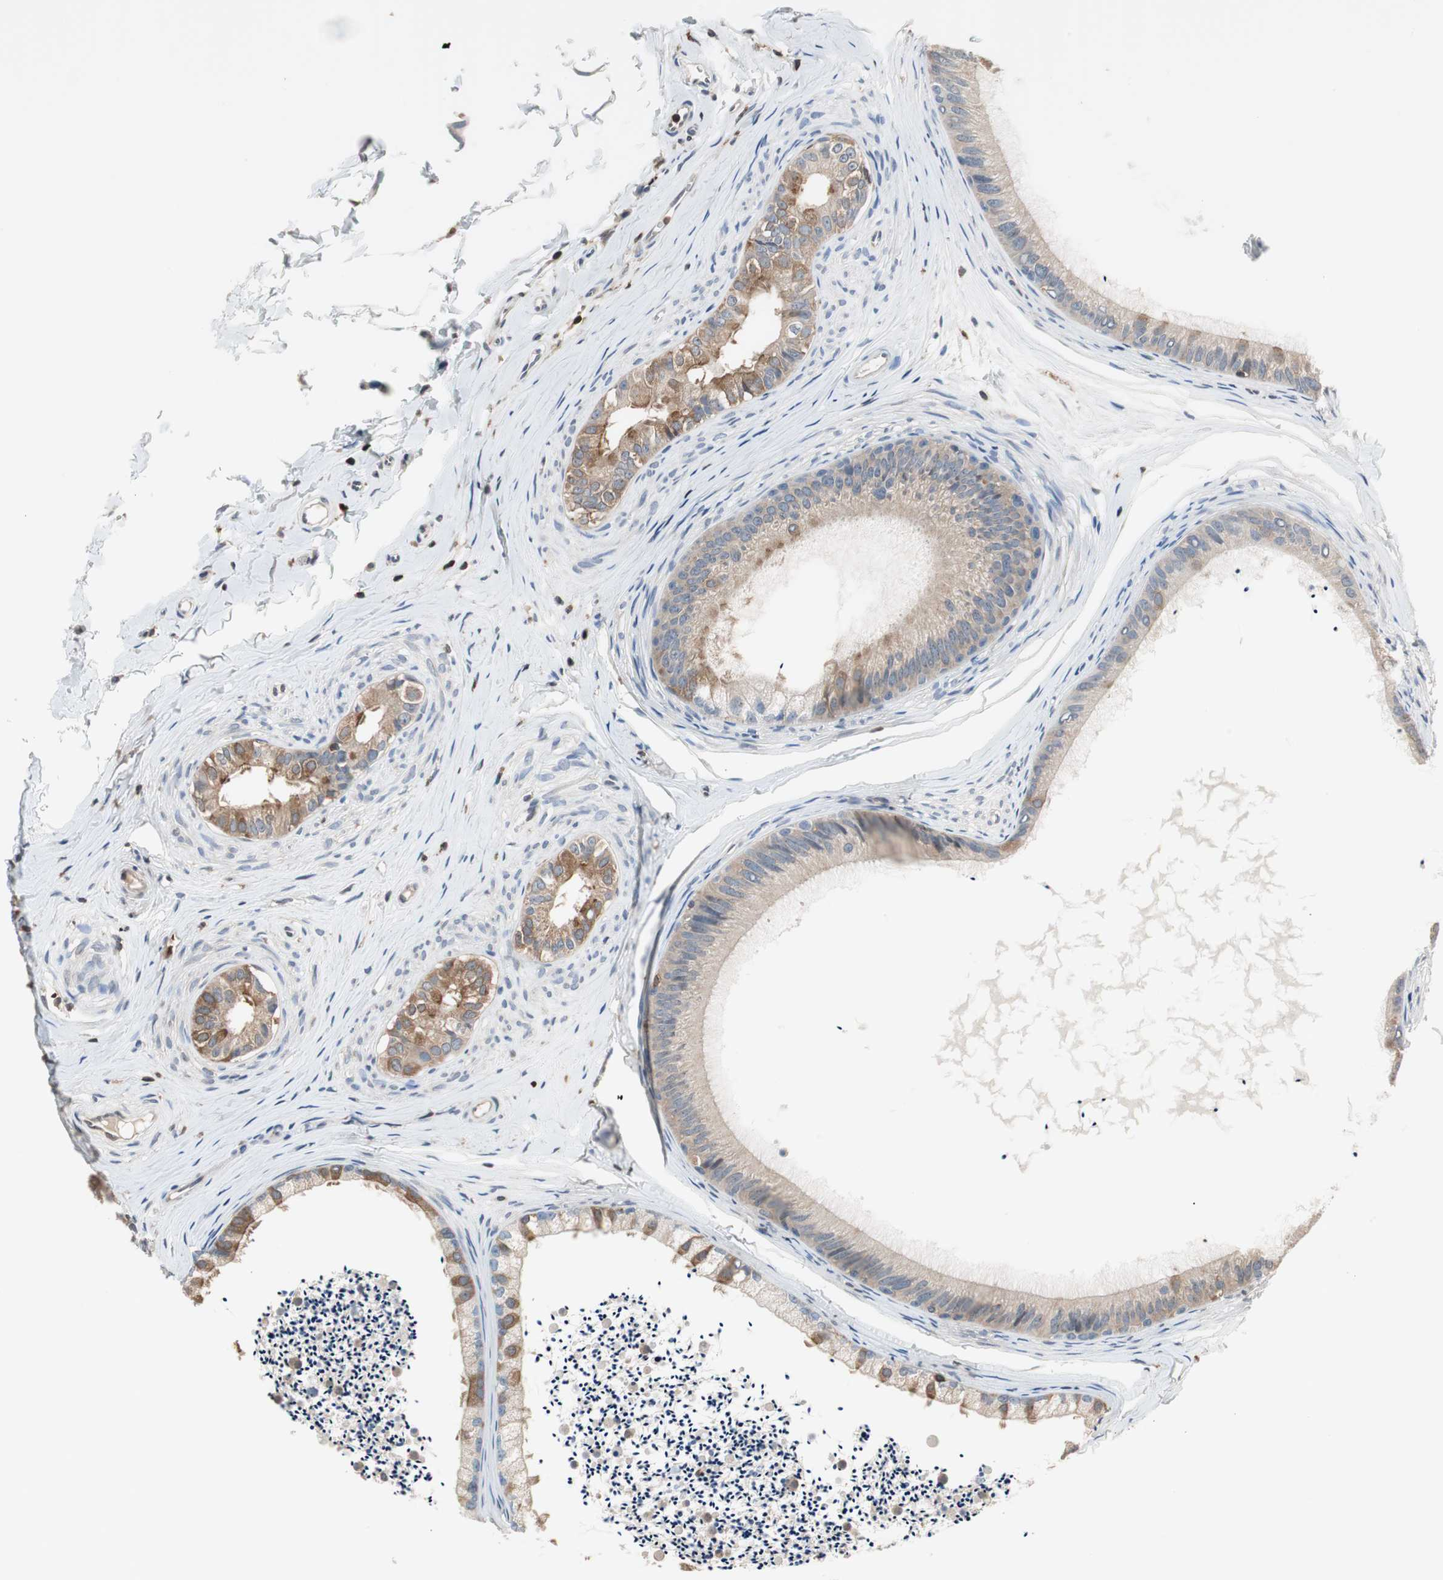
{"staining": {"intensity": "moderate", "quantity": "25%-75%", "location": "cytoplasmic/membranous"}, "tissue": "epididymis", "cell_type": "Glandular cells", "image_type": "normal", "snomed": [{"axis": "morphology", "description": "Normal tissue, NOS"}, {"axis": "topography", "description": "Testis"}, {"axis": "topography", "description": "Epididymis"}], "caption": "Immunohistochemistry of benign epididymis exhibits medium levels of moderate cytoplasmic/membranous positivity in about 25%-75% of glandular cells. The staining was performed using DAB (3,3'-diaminobenzidine) to visualize the protein expression in brown, while the nuclei were stained in blue with hematoxylin (Magnification: 20x).", "gene": "NFATC2", "patient": {"sex": "male", "age": 36}}